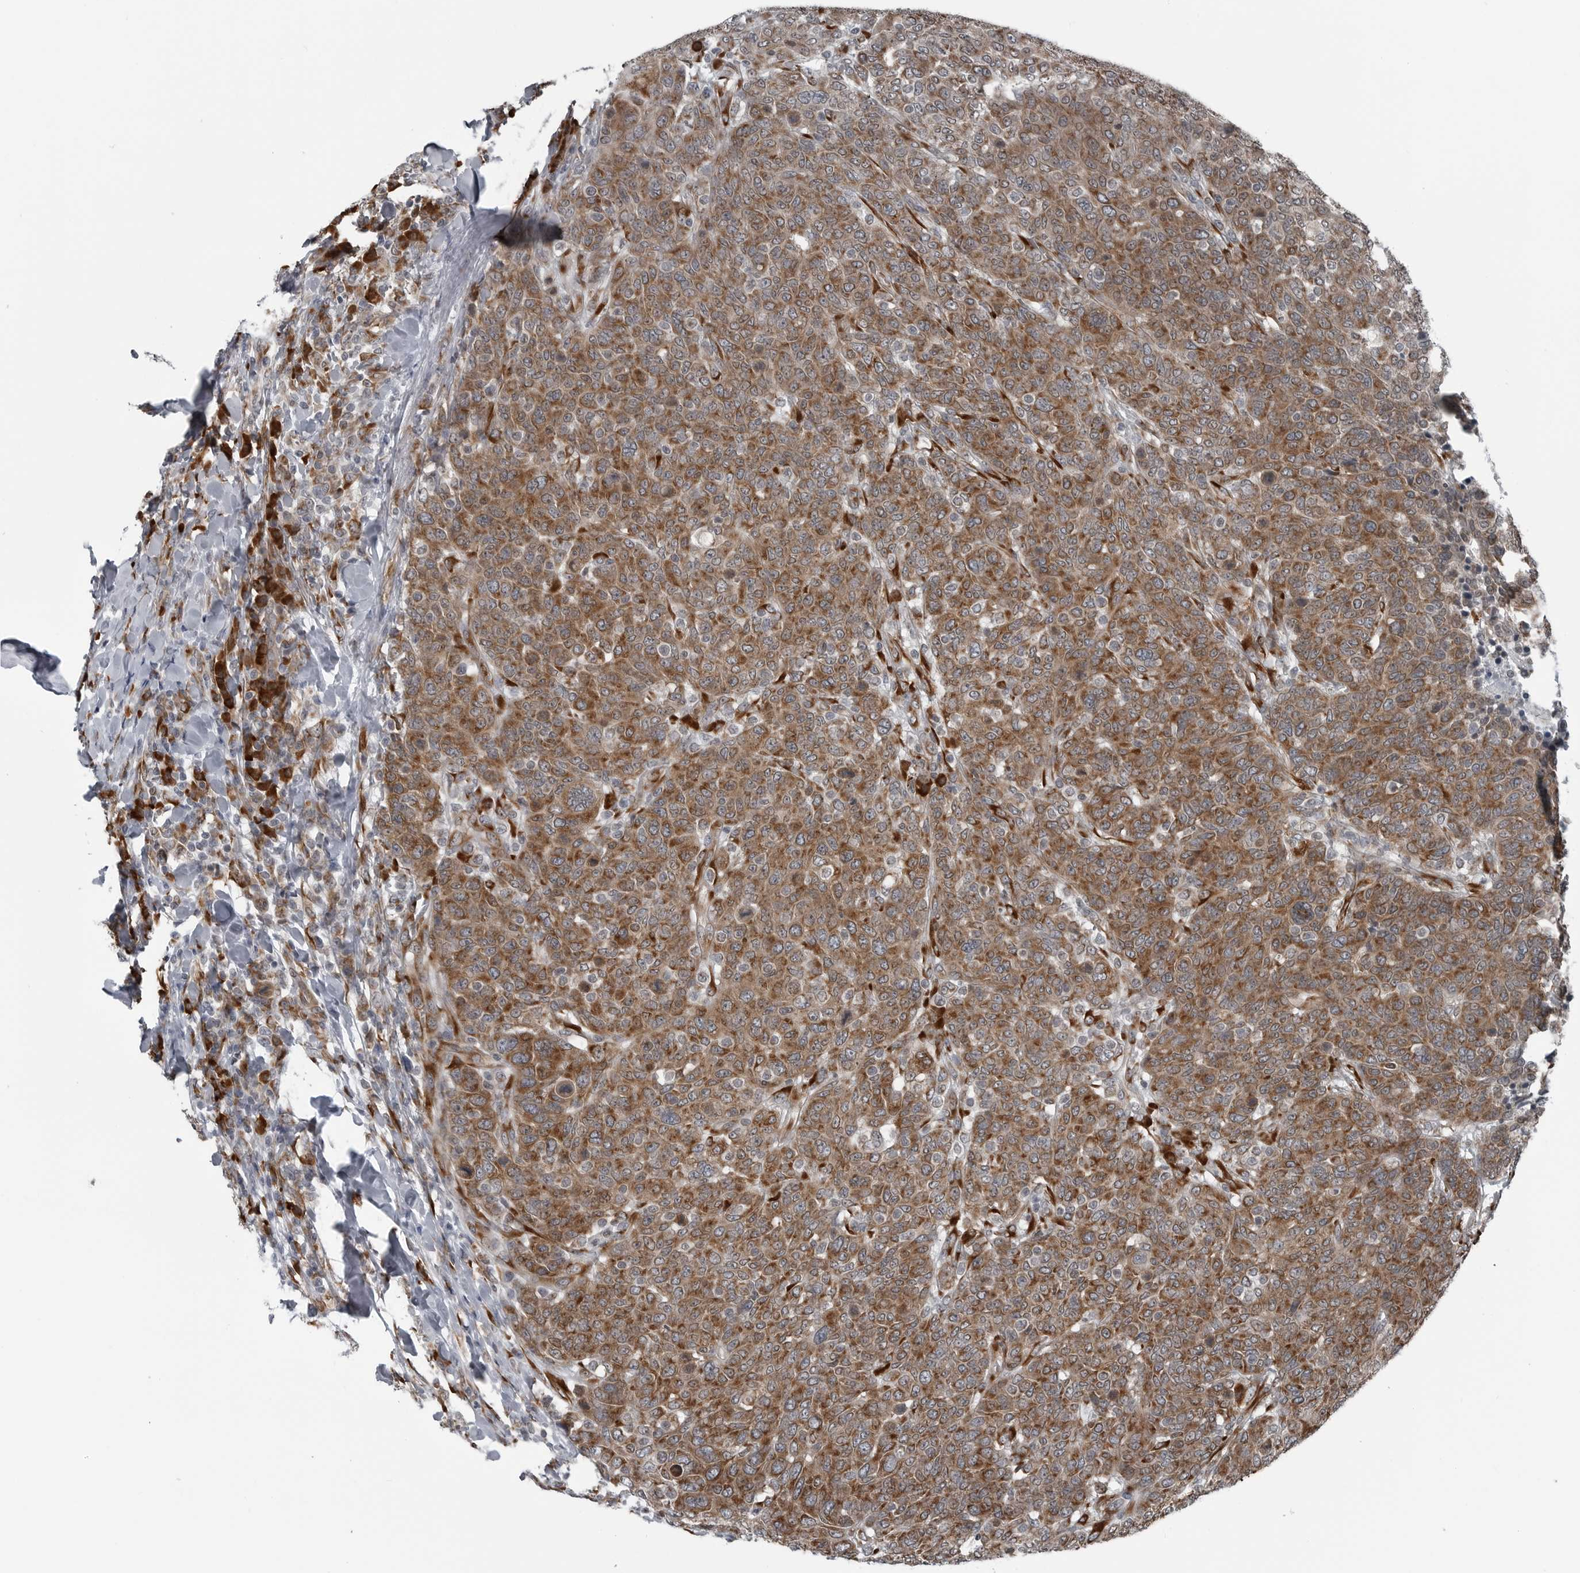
{"staining": {"intensity": "moderate", "quantity": ">75%", "location": "cytoplasmic/membranous"}, "tissue": "breast cancer", "cell_type": "Tumor cells", "image_type": "cancer", "snomed": [{"axis": "morphology", "description": "Duct carcinoma"}, {"axis": "topography", "description": "Breast"}], "caption": "Approximately >75% of tumor cells in intraductal carcinoma (breast) show moderate cytoplasmic/membranous protein expression as visualized by brown immunohistochemical staining.", "gene": "CEP85", "patient": {"sex": "female", "age": 37}}